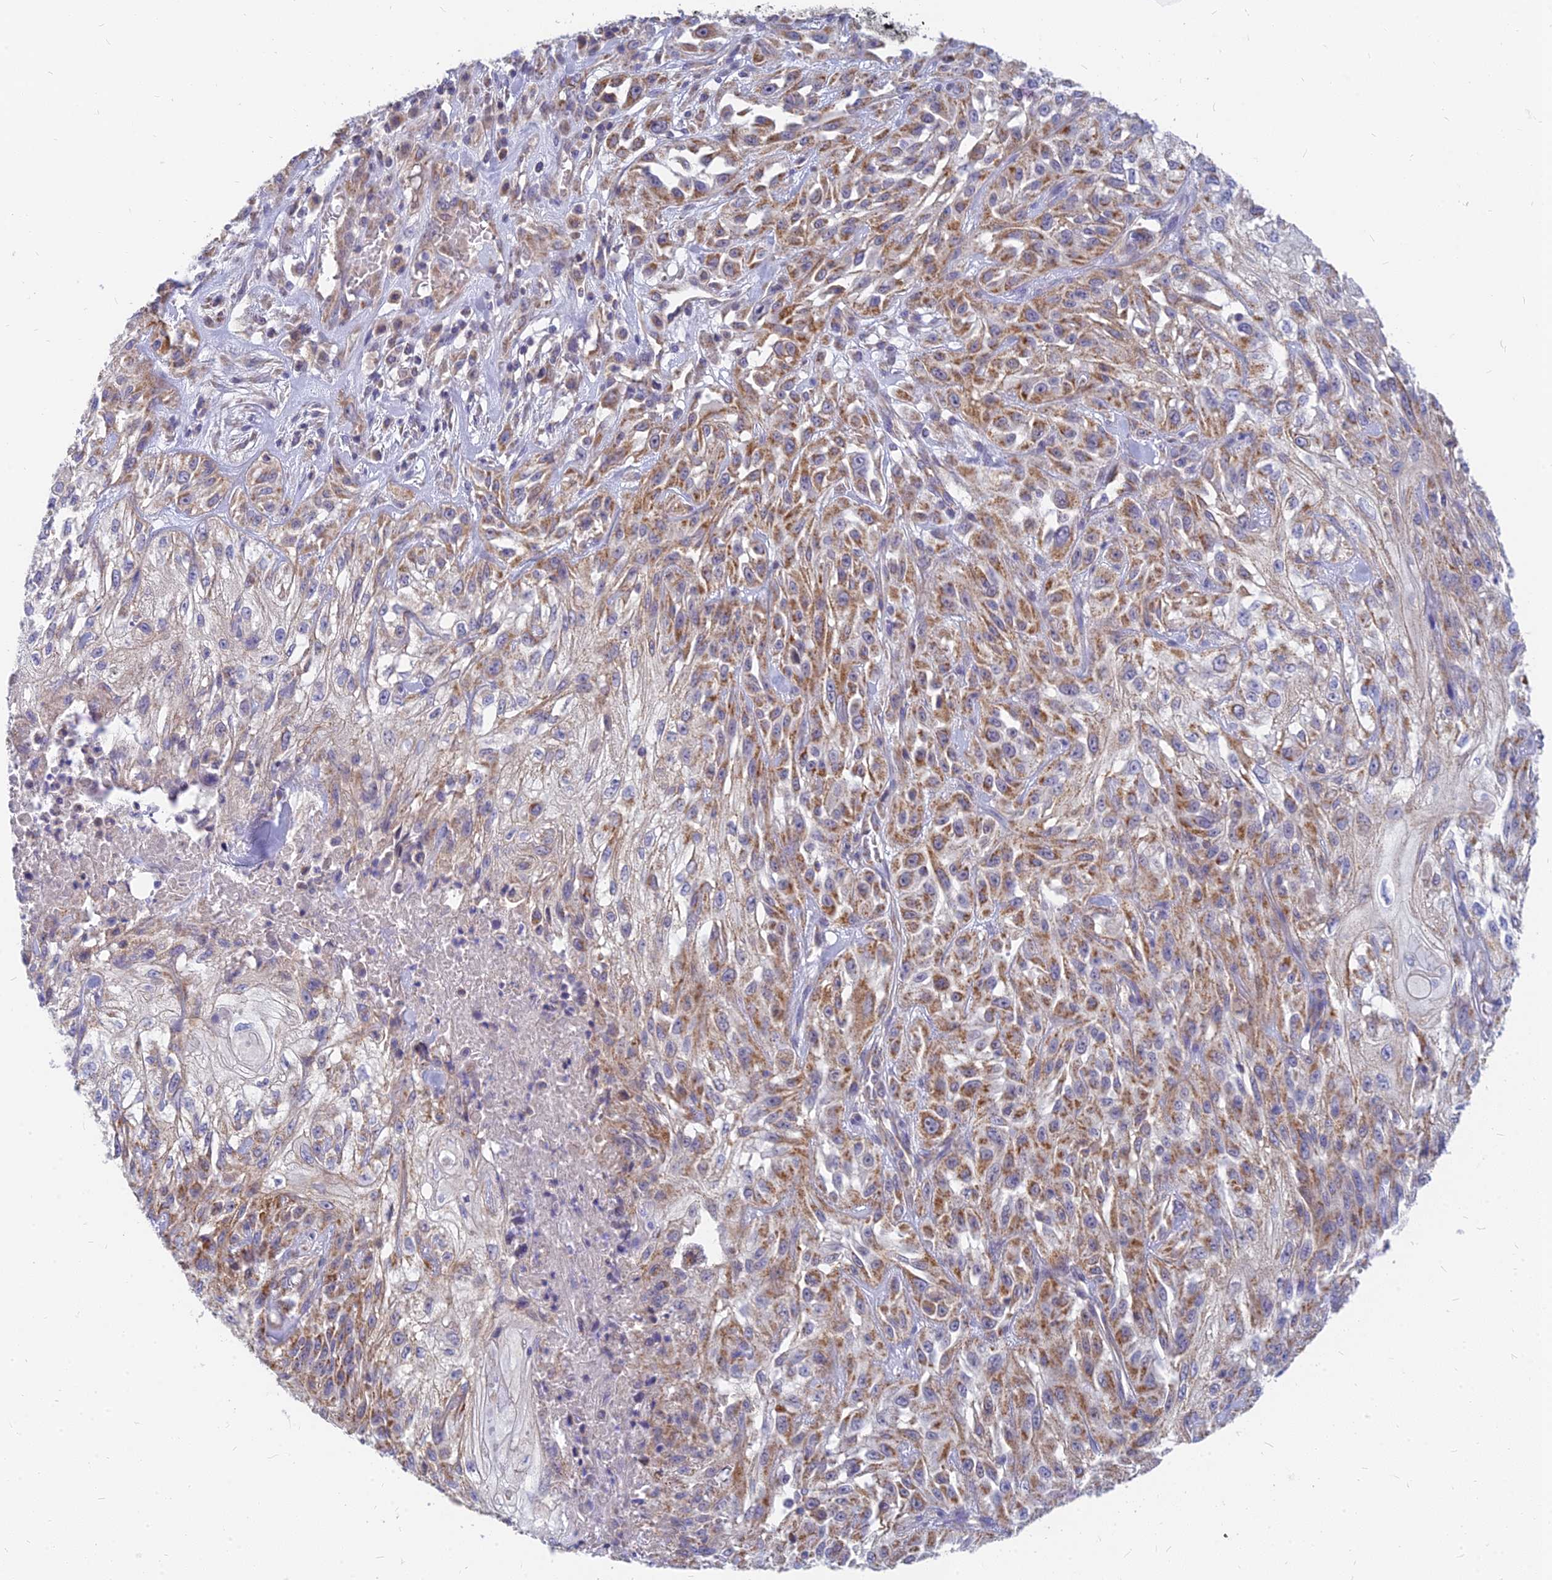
{"staining": {"intensity": "moderate", "quantity": "25%-75%", "location": "cytoplasmic/membranous"}, "tissue": "skin cancer", "cell_type": "Tumor cells", "image_type": "cancer", "snomed": [{"axis": "morphology", "description": "Squamous cell carcinoma, NOS"}, {"axis": "morphology", "description": "Squamous cell carcinoma, metastatic, NOS"}, {"axis": "topography", "description": "Skin"}, {"axis": "topography", "description": "Lymph node"}], "caption": "DAB (3,3'-diaminobenzidine) immunohistochemical staining of skin cancer (squamous cell carcinoma) shows moderate cytoplasmic/membranous protein positivity in approximately 25%-75% of tumor cells.", "gene": "MRPL15", "patient": {"sex": "male", "age": 75}}